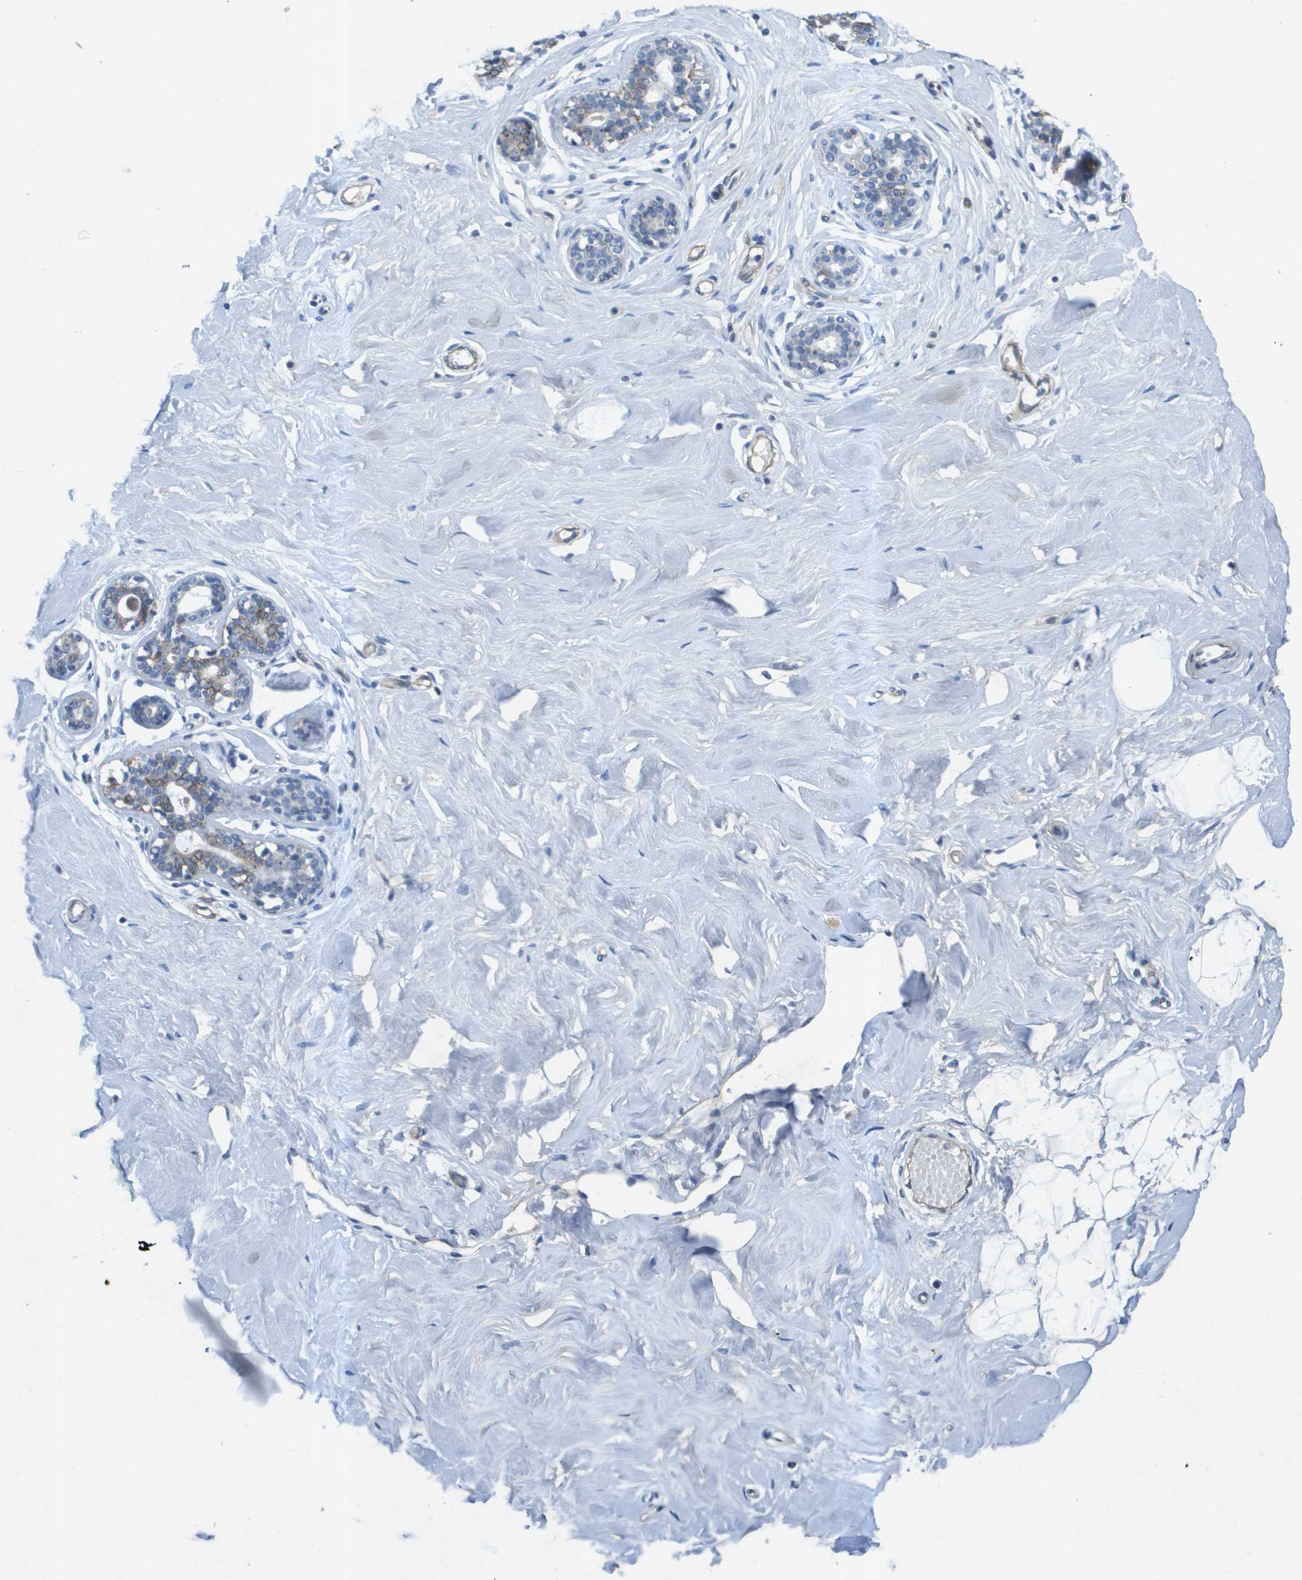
{"staining": {"intensity": "negative", "quantity": "none", "location": "none"}, "tissue": "breast", "cell_type": "Adipocytes", "image_type": "normal", "snomed": [{"axis": "morphology", "description": "Normal tissue, NOS"}, {"axis": "topography", "description": "Breast"}], "caption": "Human breast stained for a protein using IHC shows no positivity in adipocytes.", "gene": "ITGA6", "patient": {"sex": "female", "age": 23}}